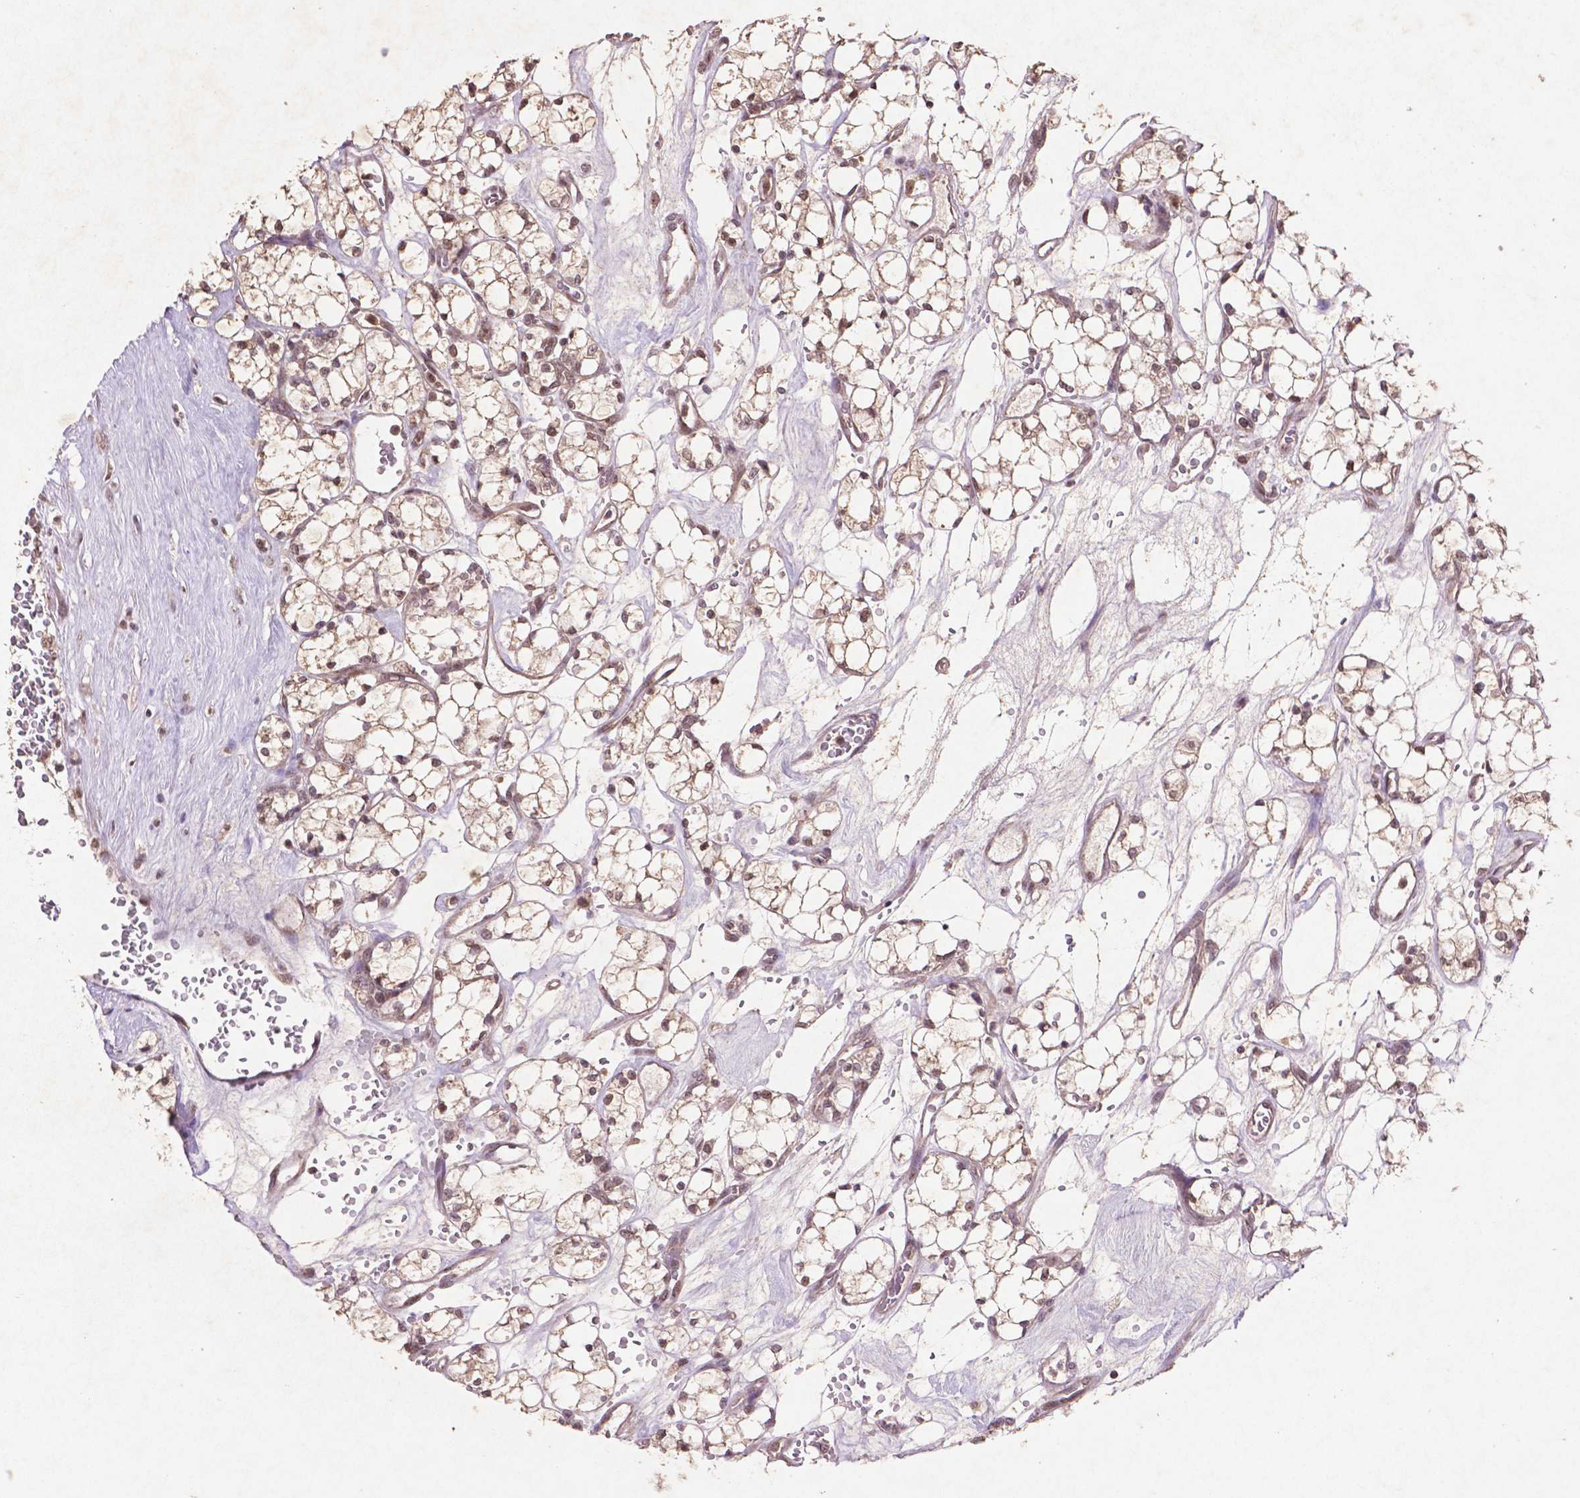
{"staining": {"intensity": "moderate", "quantity": ">75%", "location": "cytoplasmic/membranous,nuclear"}, "tissue": "renal cancer", "cell_type": "Tumor cells", "image_type": "cancer", "snomed": [{"axis": "morphology", "description": "Adenocarcinoma, NOS"}, {"axis": "topography", "description": "Kidney"}], "caption": "Protein expression analysis of renal adenocarcinoma demonstrates moderate cytoplasmic/membranous and nuclear staining in about >75% of tumor cells.", "gene": "GLRX", "patient": {"sex": "female", "age": 69}}